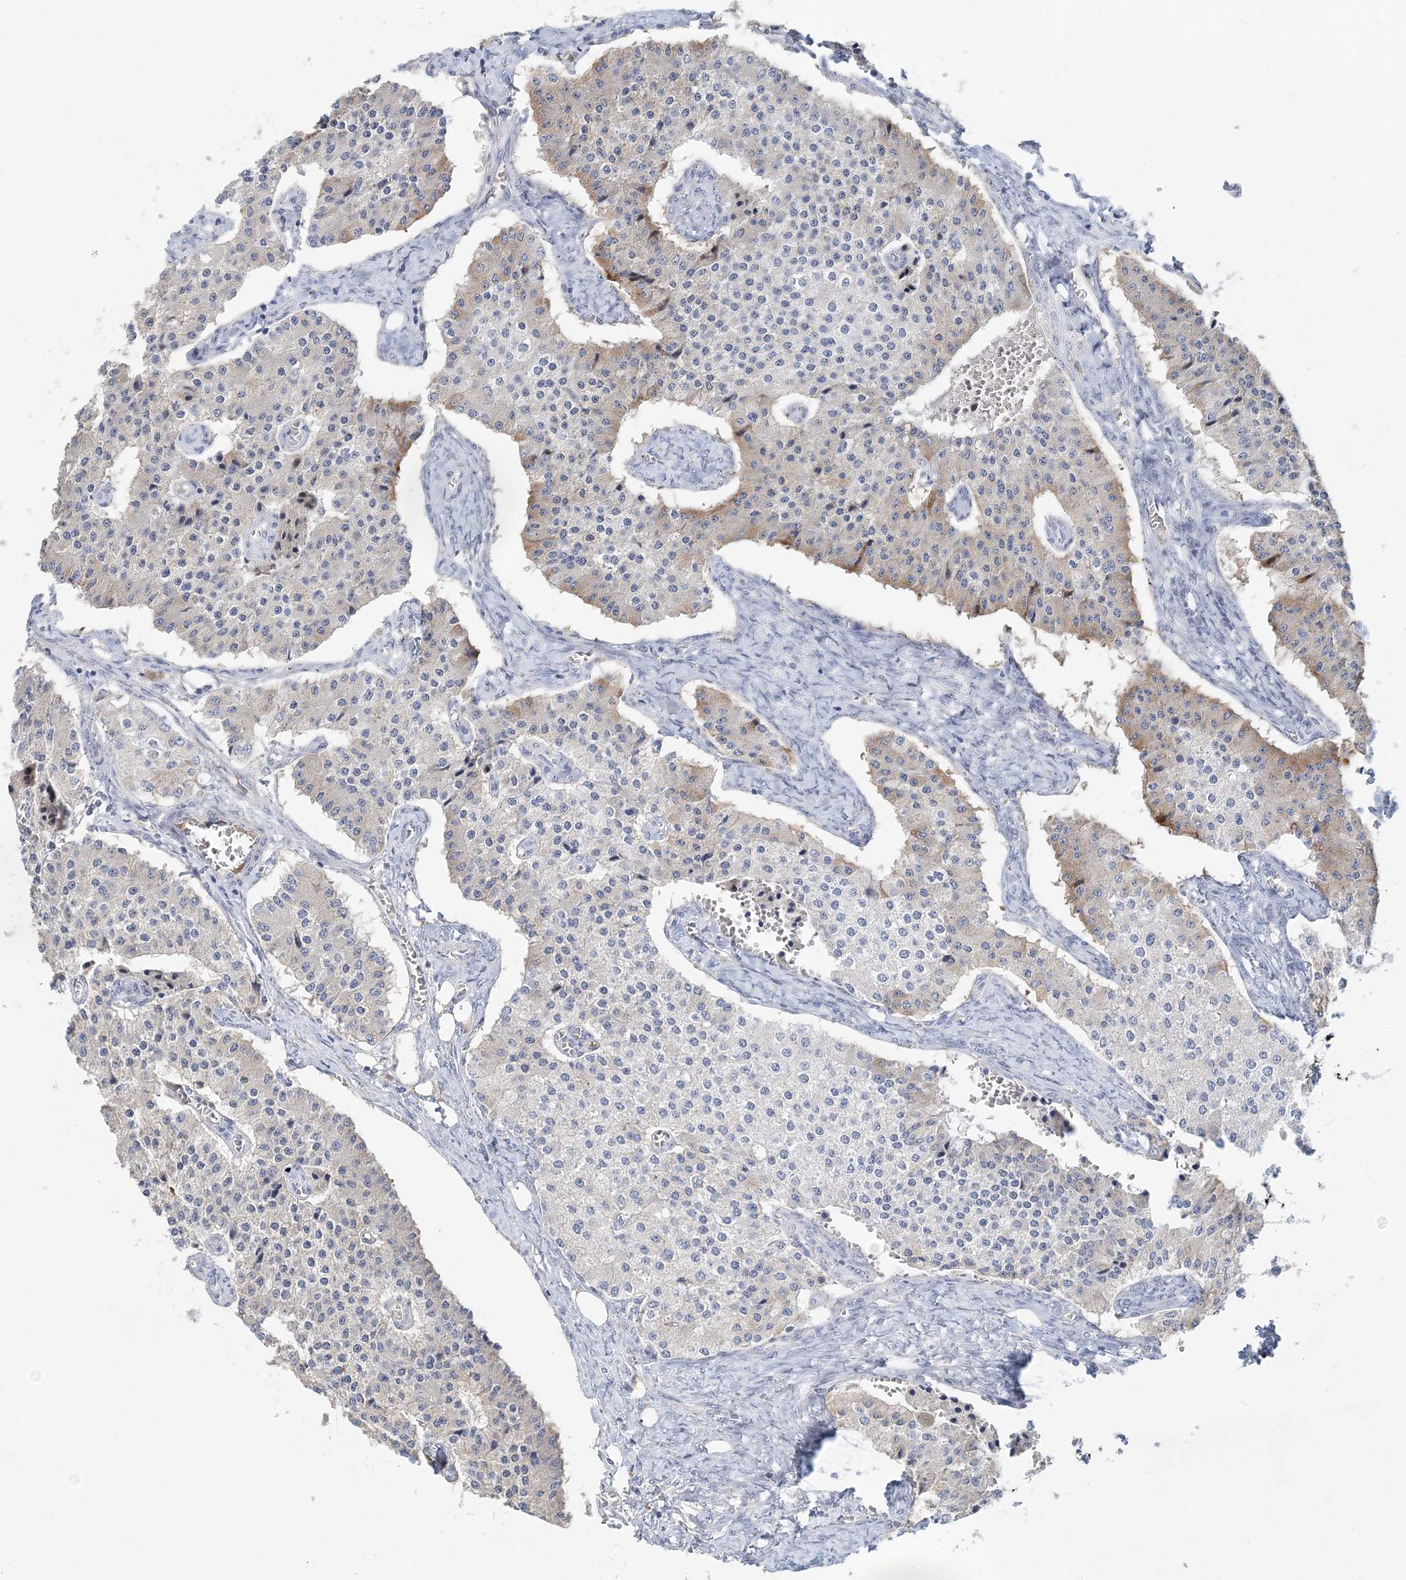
{"staining": {"intensity": "negative", "quantity": "none", "location": "none"}, "tissue": "carcinoid", "cell_type": "Tumor cells", "image_type": "cancer", "snomed": [{"axis": "morphology", "description": "Carcinoid, malignant, NOS"}, {"axis": "topography", "description": "Colon"}], "caption": "Tumor cells show no significant staining in malignant carcinoid. The staining is performed using DAB (3,3'-diaminobenzidine) brown chromogen with nuclei counter-stained in using hematoxylin.", "gene": "LRRIQ4", "patient": {"sex": "female", "age": 52}}